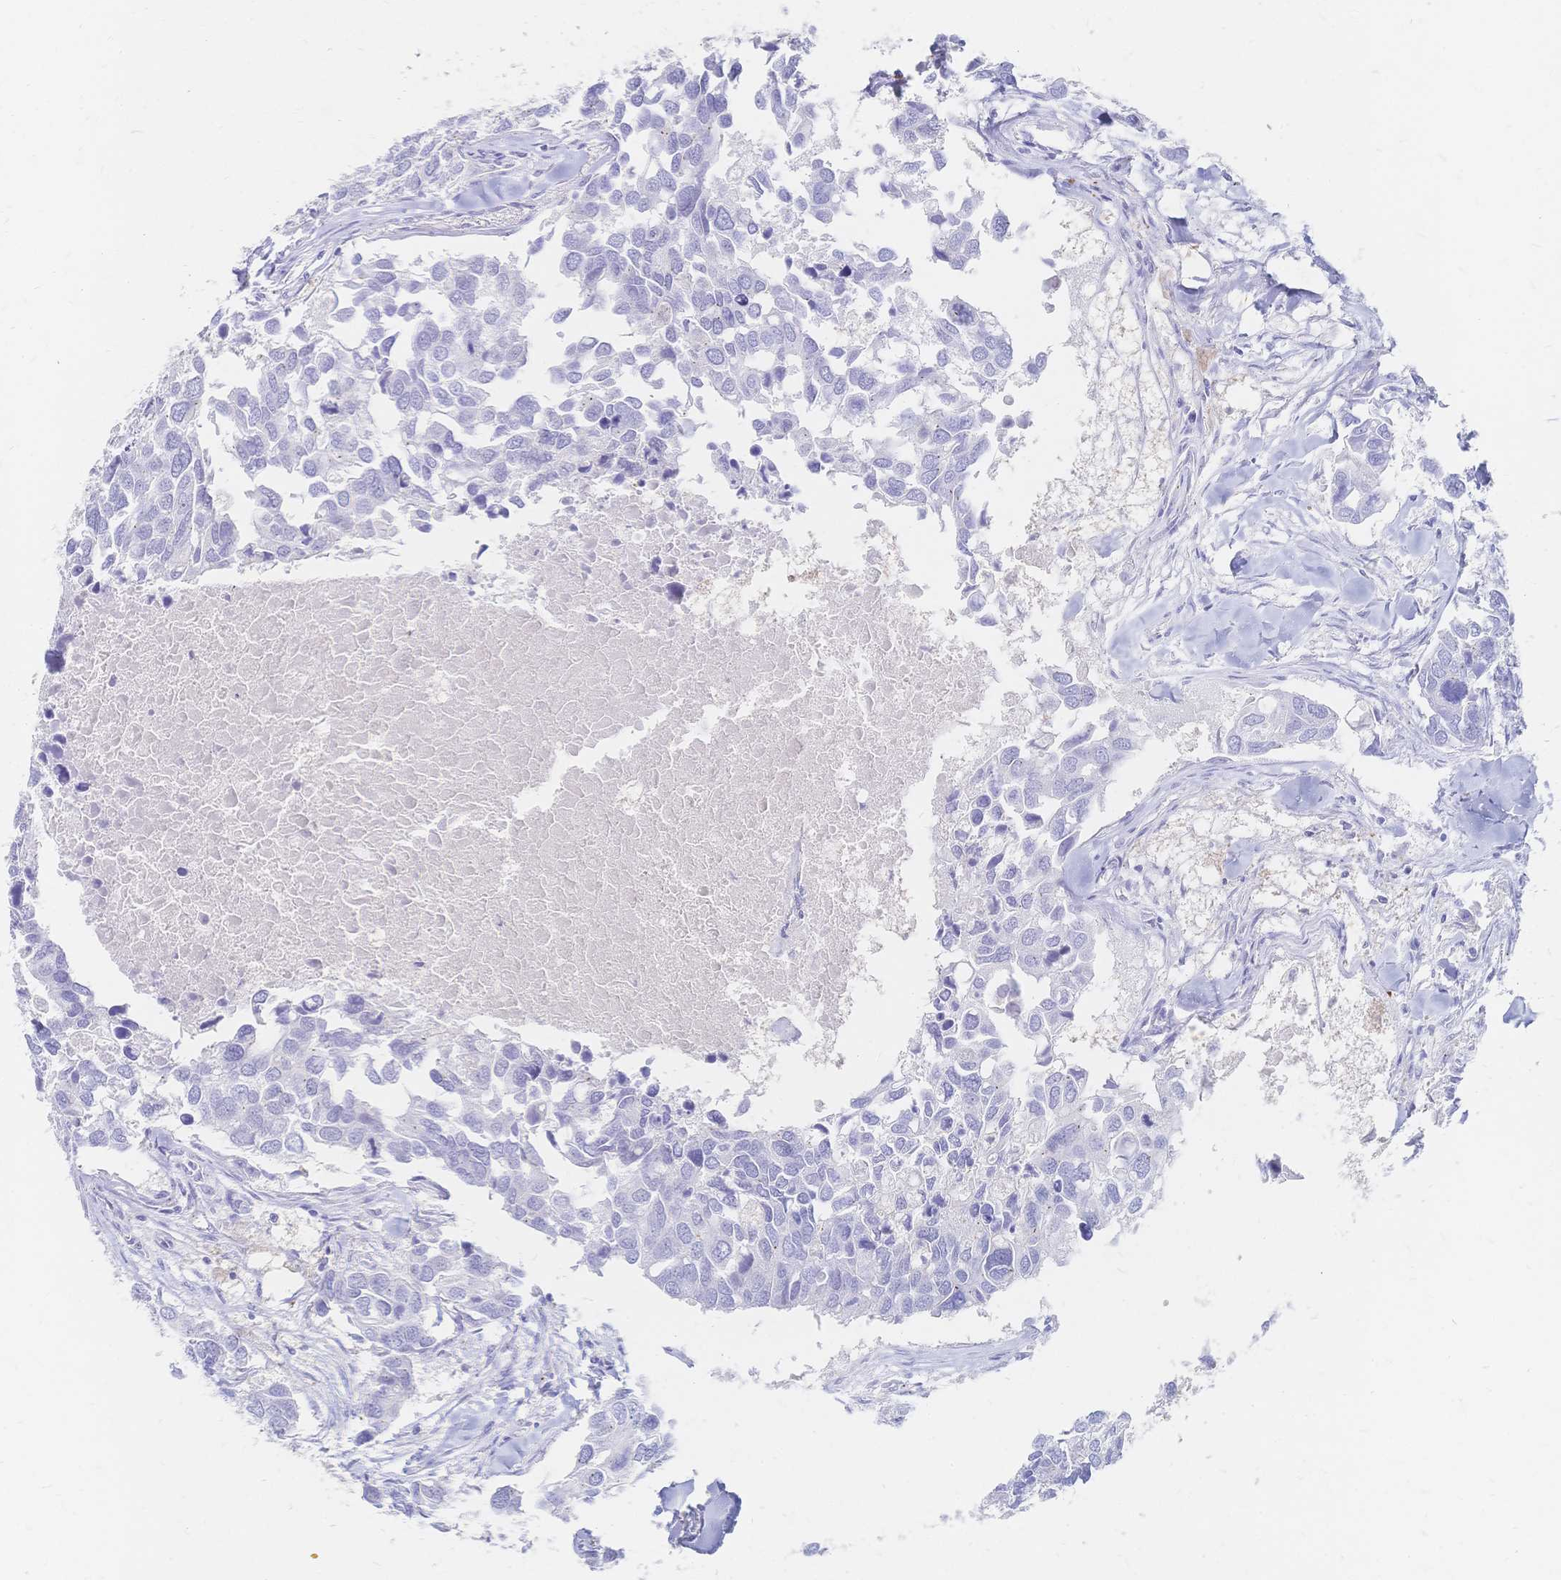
{"staining": {"intensity": "negative", "quantity": "none", "location": "none"}, "tissue": "breast cancer", "cell_type": "Tumor cells", "image_type": "cancer", "snomed": [{"axis": "morphology", "description": "Duct carcinoma"}, {"axis": "topography", "description": "Breast"}], "caption": "There is no significant staining in tumor cells of breast cancer (invasive ductal carcinoma). (Stains: DAB (3,3'-diaminobenzidine) immunohistochemistry with hematoxylin counter stain, Microscopy: brightfield microscopy at high magnification).", "gene": "PSORS1C2", "patient": {"sex": "female", "age": 83}}